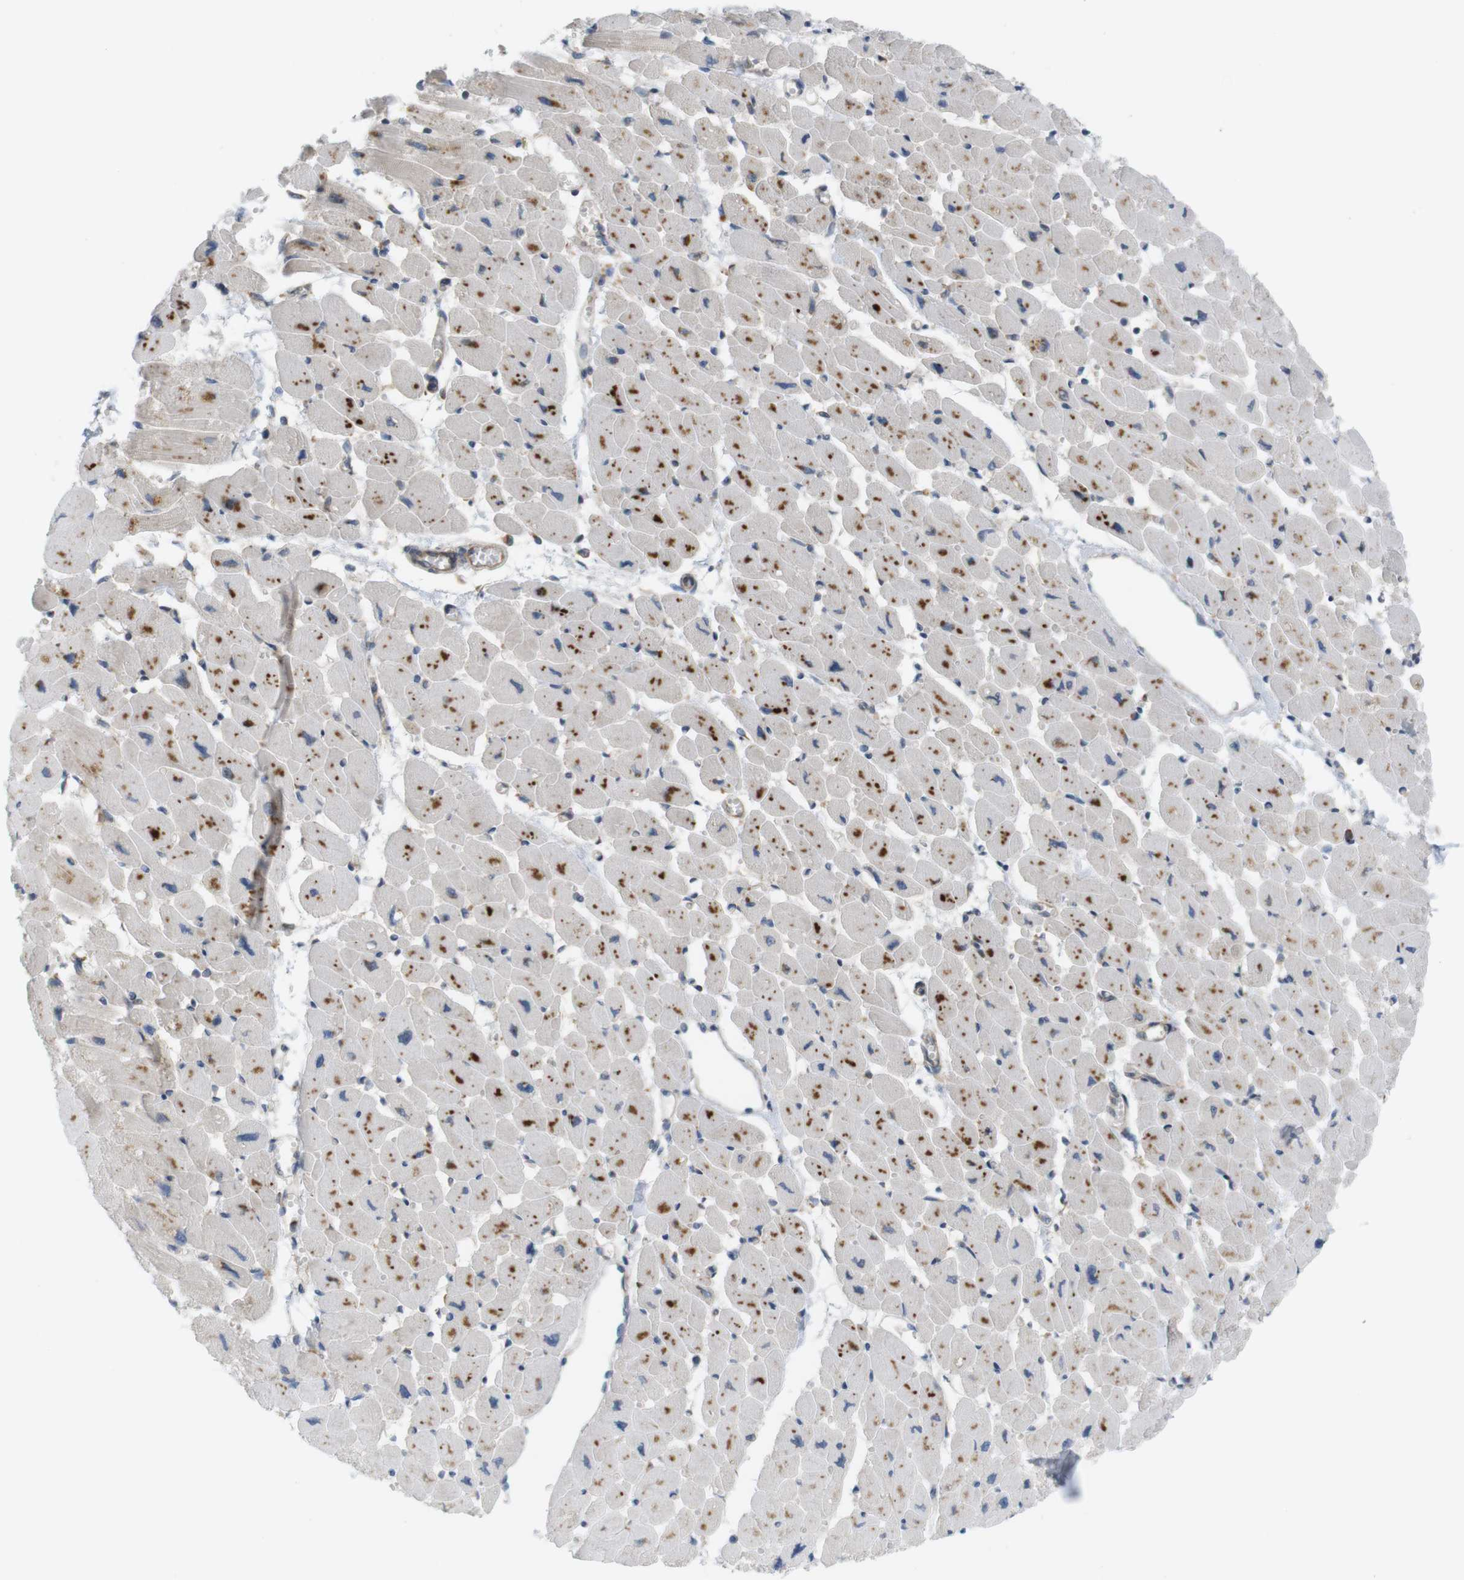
{"staining": {"intensity": "moderate", "quantity": ">75%", "location": "cytoplasmic/membranous"}, "tissue": "heart muscle", "cell_type": "Cardiomyocytes", "image_type": "normal", "snomed": [{"axis": "morphology", "description": "Normal tissue, NOS"}, {"axis": "topography", "description": "Heart"}], "caption": "Immunohistochemistry of benign human heart muscle exhibits medium levels of moderate cytoplasmic/membranous expression in approximately >75% of cardiomyocytes.", "gene": "GJC3", "patient": {"sex": "female", "age": 54}}